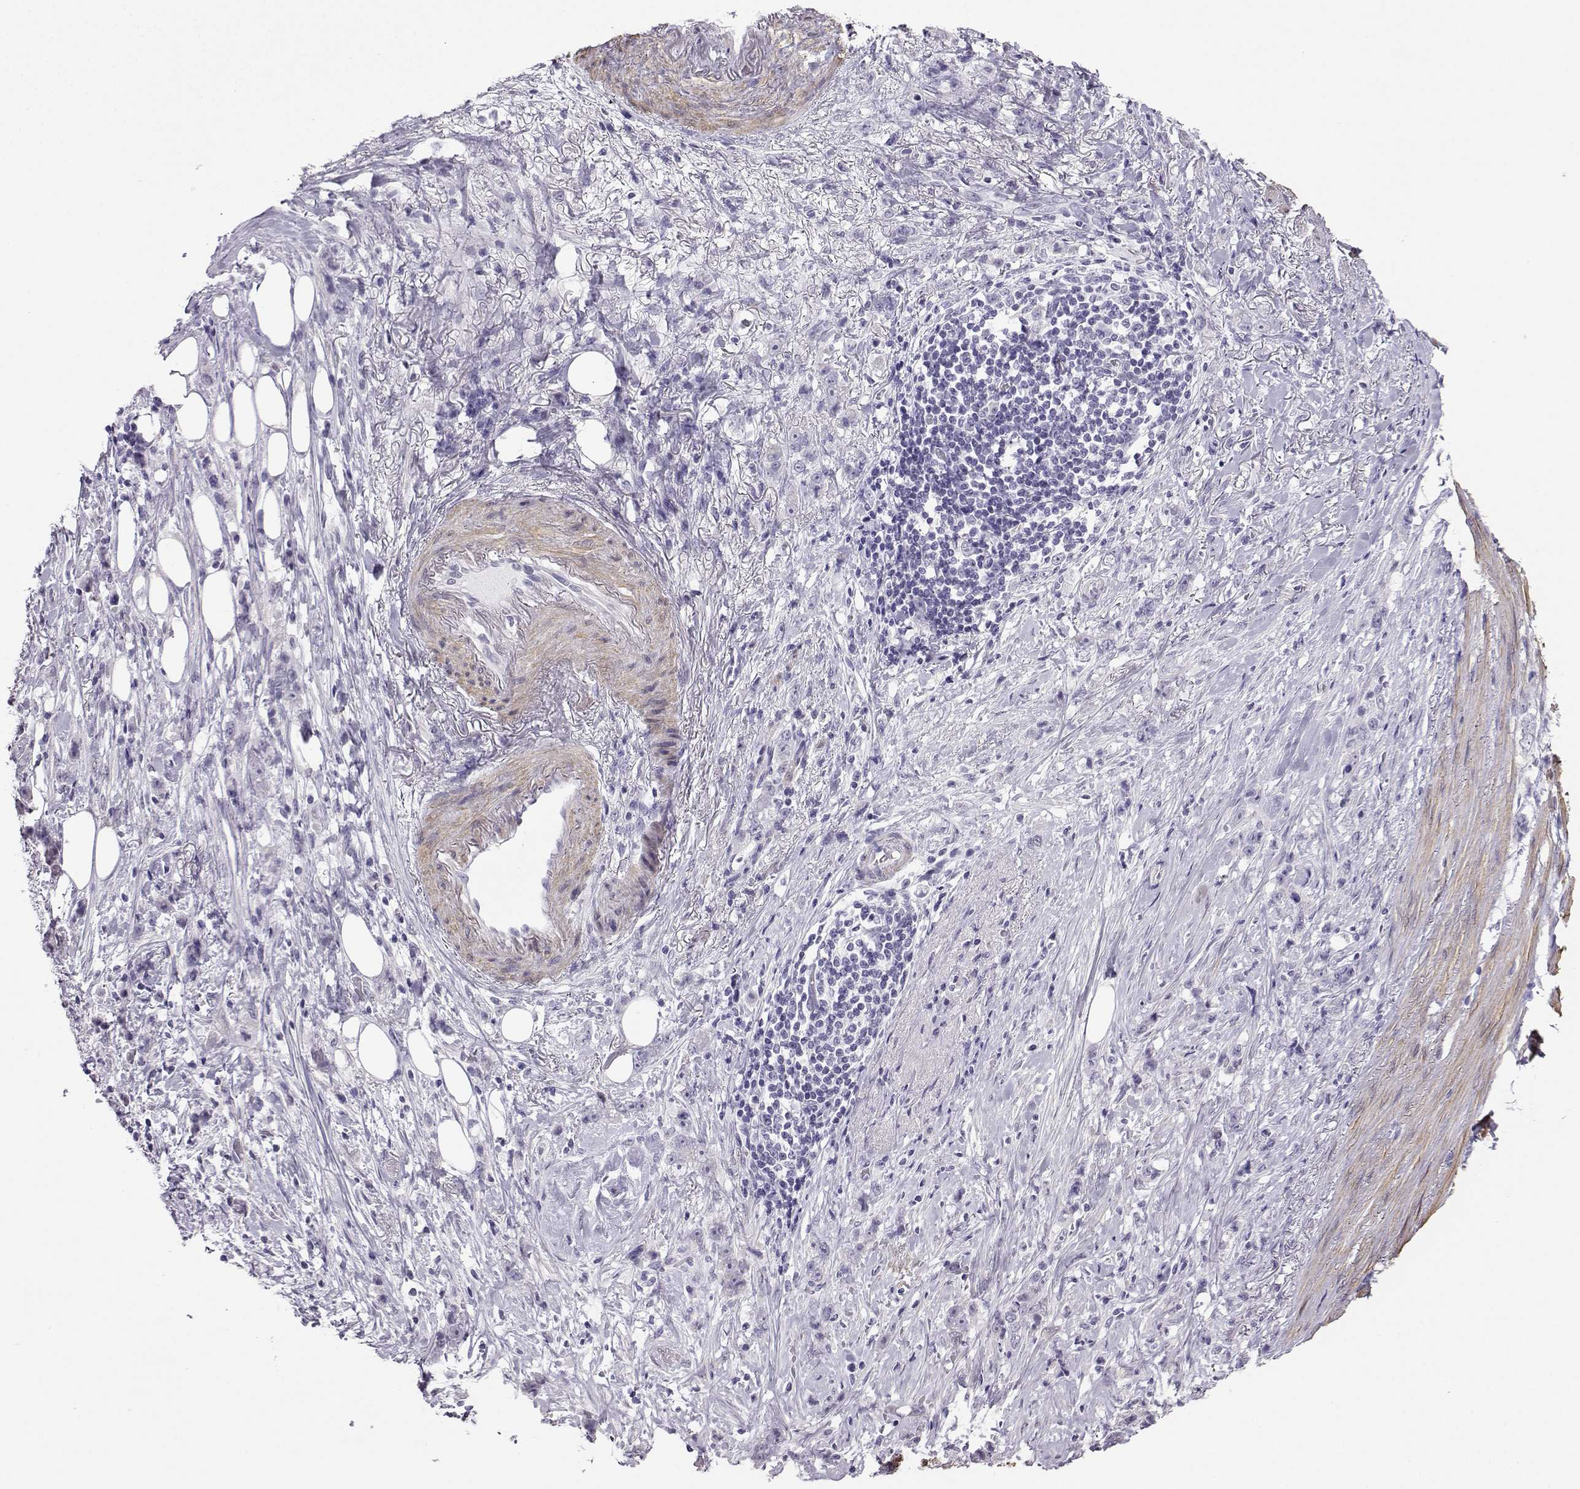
{"staining": {"intensity": "negative", "quantity": "none", "location": "none"}, "tissue": "stomach cancer", "cell_type": "Tumor cells", "image_type": "cancer", "snomed": [{"axis": "morphology", "description": "Adenocarcinoma, NOS"}, {"axis": "topography", "description": "Stomach, lower"}], "caption": "This is an immunohistochemistry (IHC) image of stomach cancer. There is no staining in tumor cells.", "gene": "KIF17", "patient": {"sex": "male", "age": 88}}